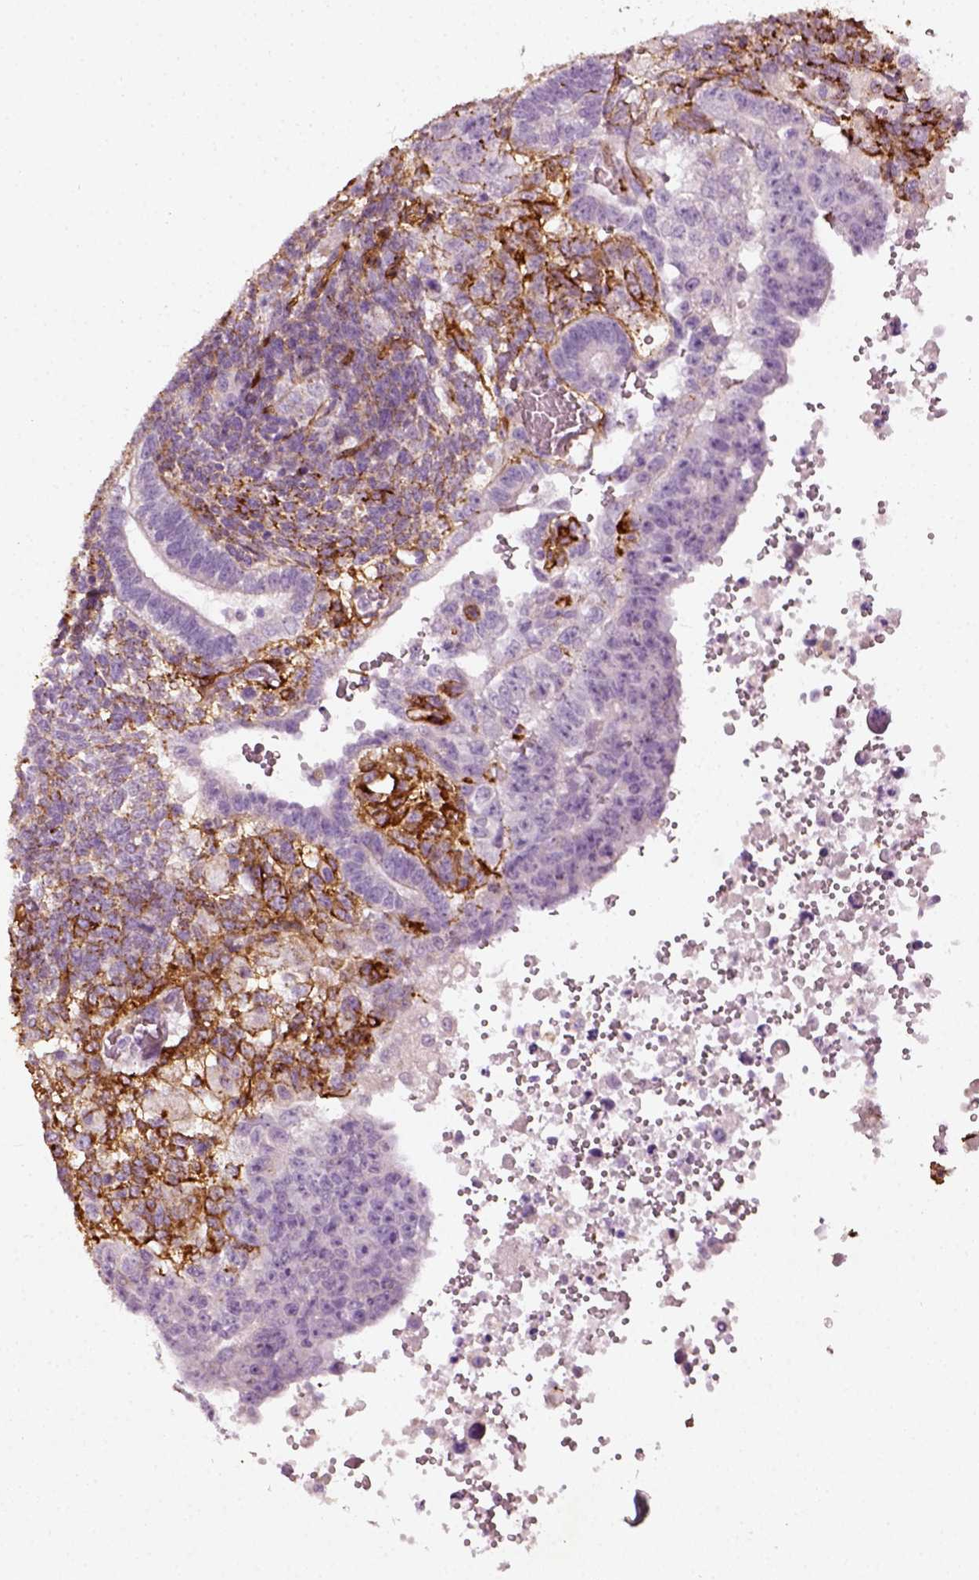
{"staining": {"intensity": "negative", "quantity": "none", "location": "none"}, "tissue": "testis cancer", "cell_type": "Tumor cells", "image_type": "cancer", "snomed": [{"axis": "morphology", "description": "Carcinoma, Embryonal, NOS"}, {"axis": "topography", "description": "Testis"}], "caption": "A high-resolution photomicrograph shows immunohistochemistry staining of testis cancer, which demonstrates no significant expression in tumor cells.", "gene": "COL6A2", "patient": {"sex": "male", "age": 24}}